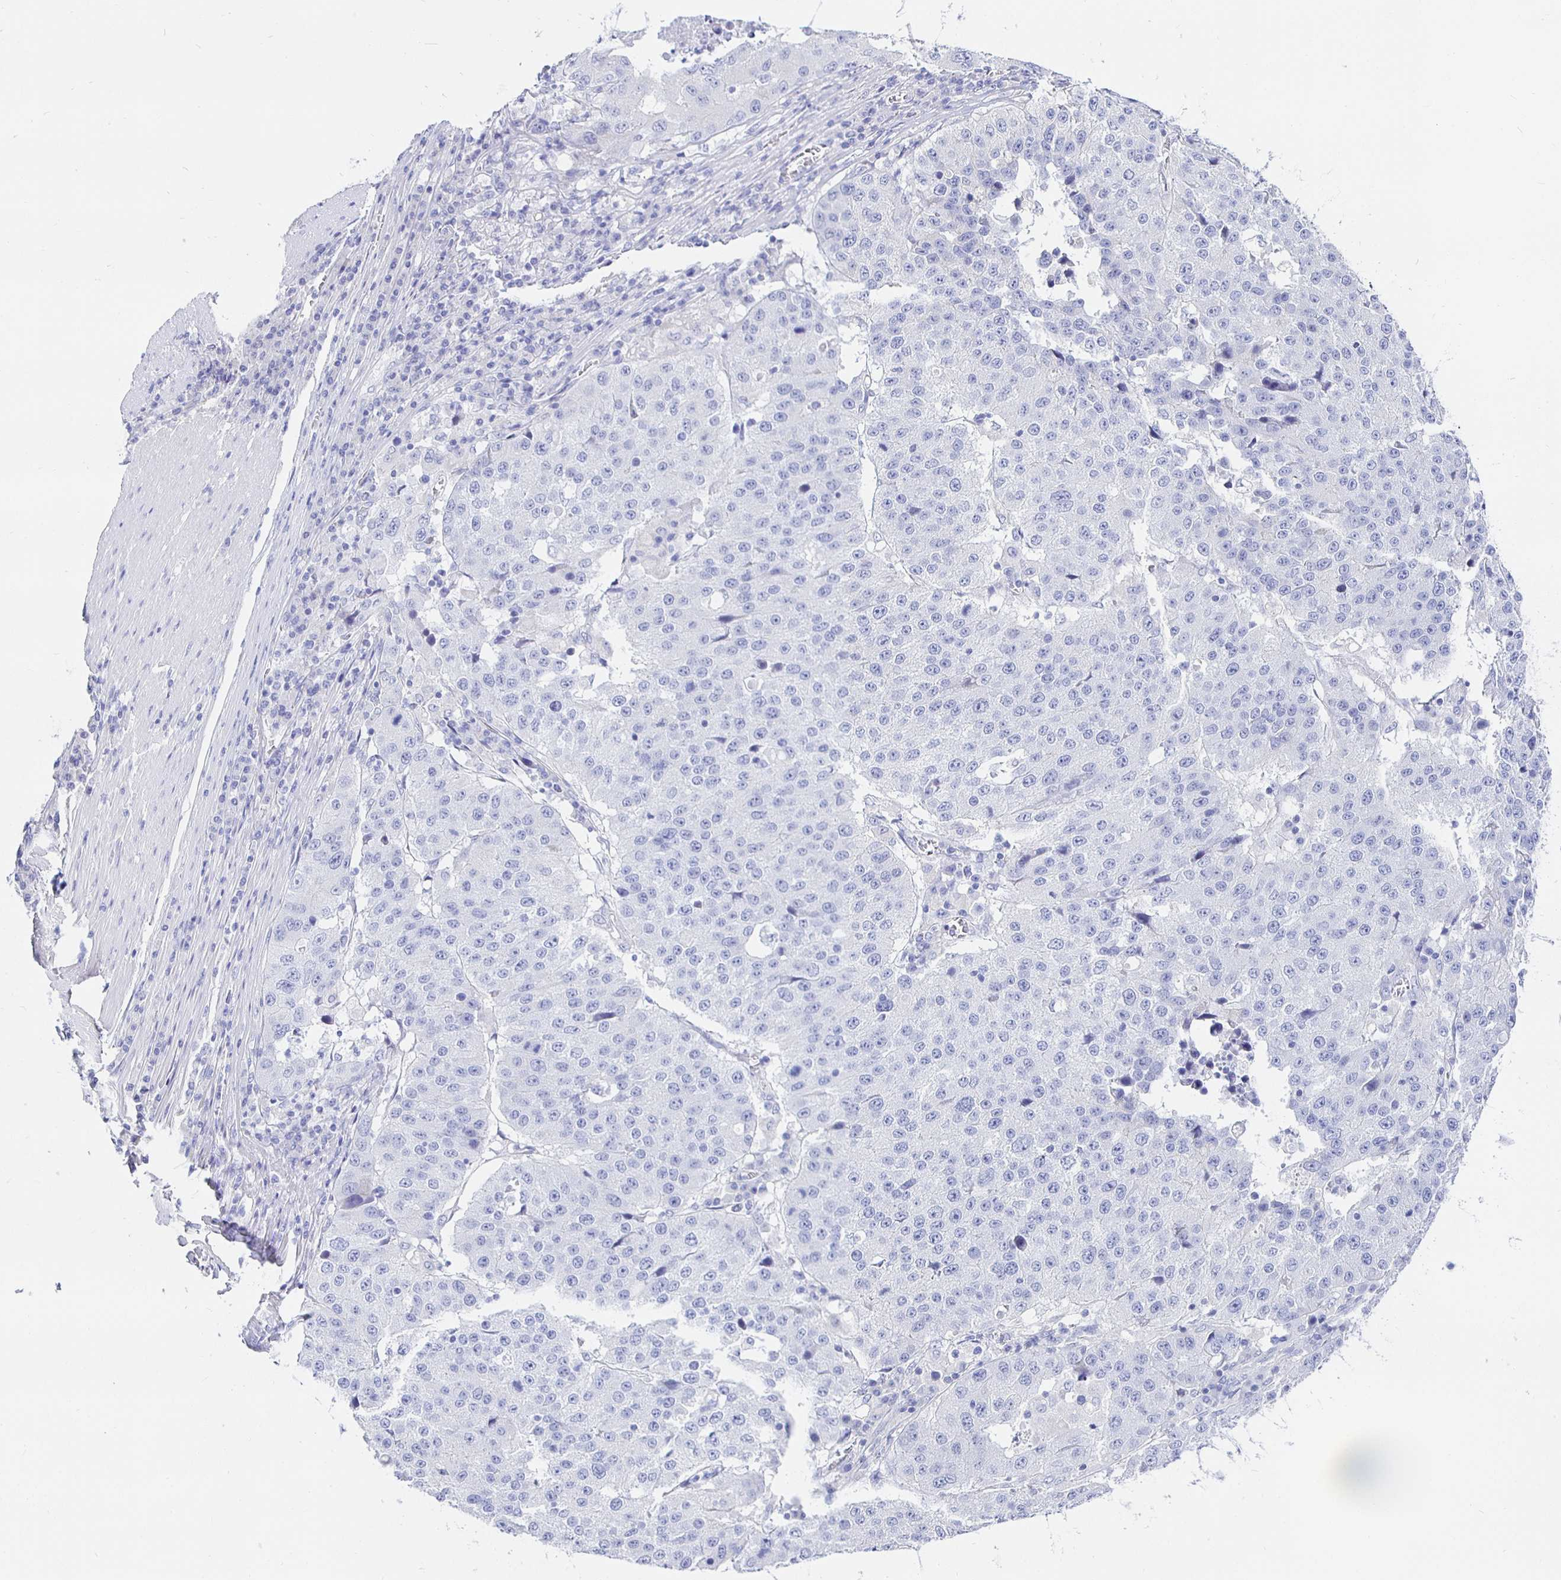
{"staining": {"intensity": "negative", "quantity": "none", "location": "none"}, "tissue": "stomach cancer", "cell_type": "Tumor cells", "image_type": "cancer", "snomed": [{"axis": "morphology", "description": "Adenocarcinoma, NOS"}, {"axis": "topography", "description": "Stomach"}], "caption": "The IHC histopathology image has no significant positivity in tumor cells of adenocarcinoma (stomach) tissue.", "gene": "UMOD", "patient": {"sex": "male", "age": 71}}